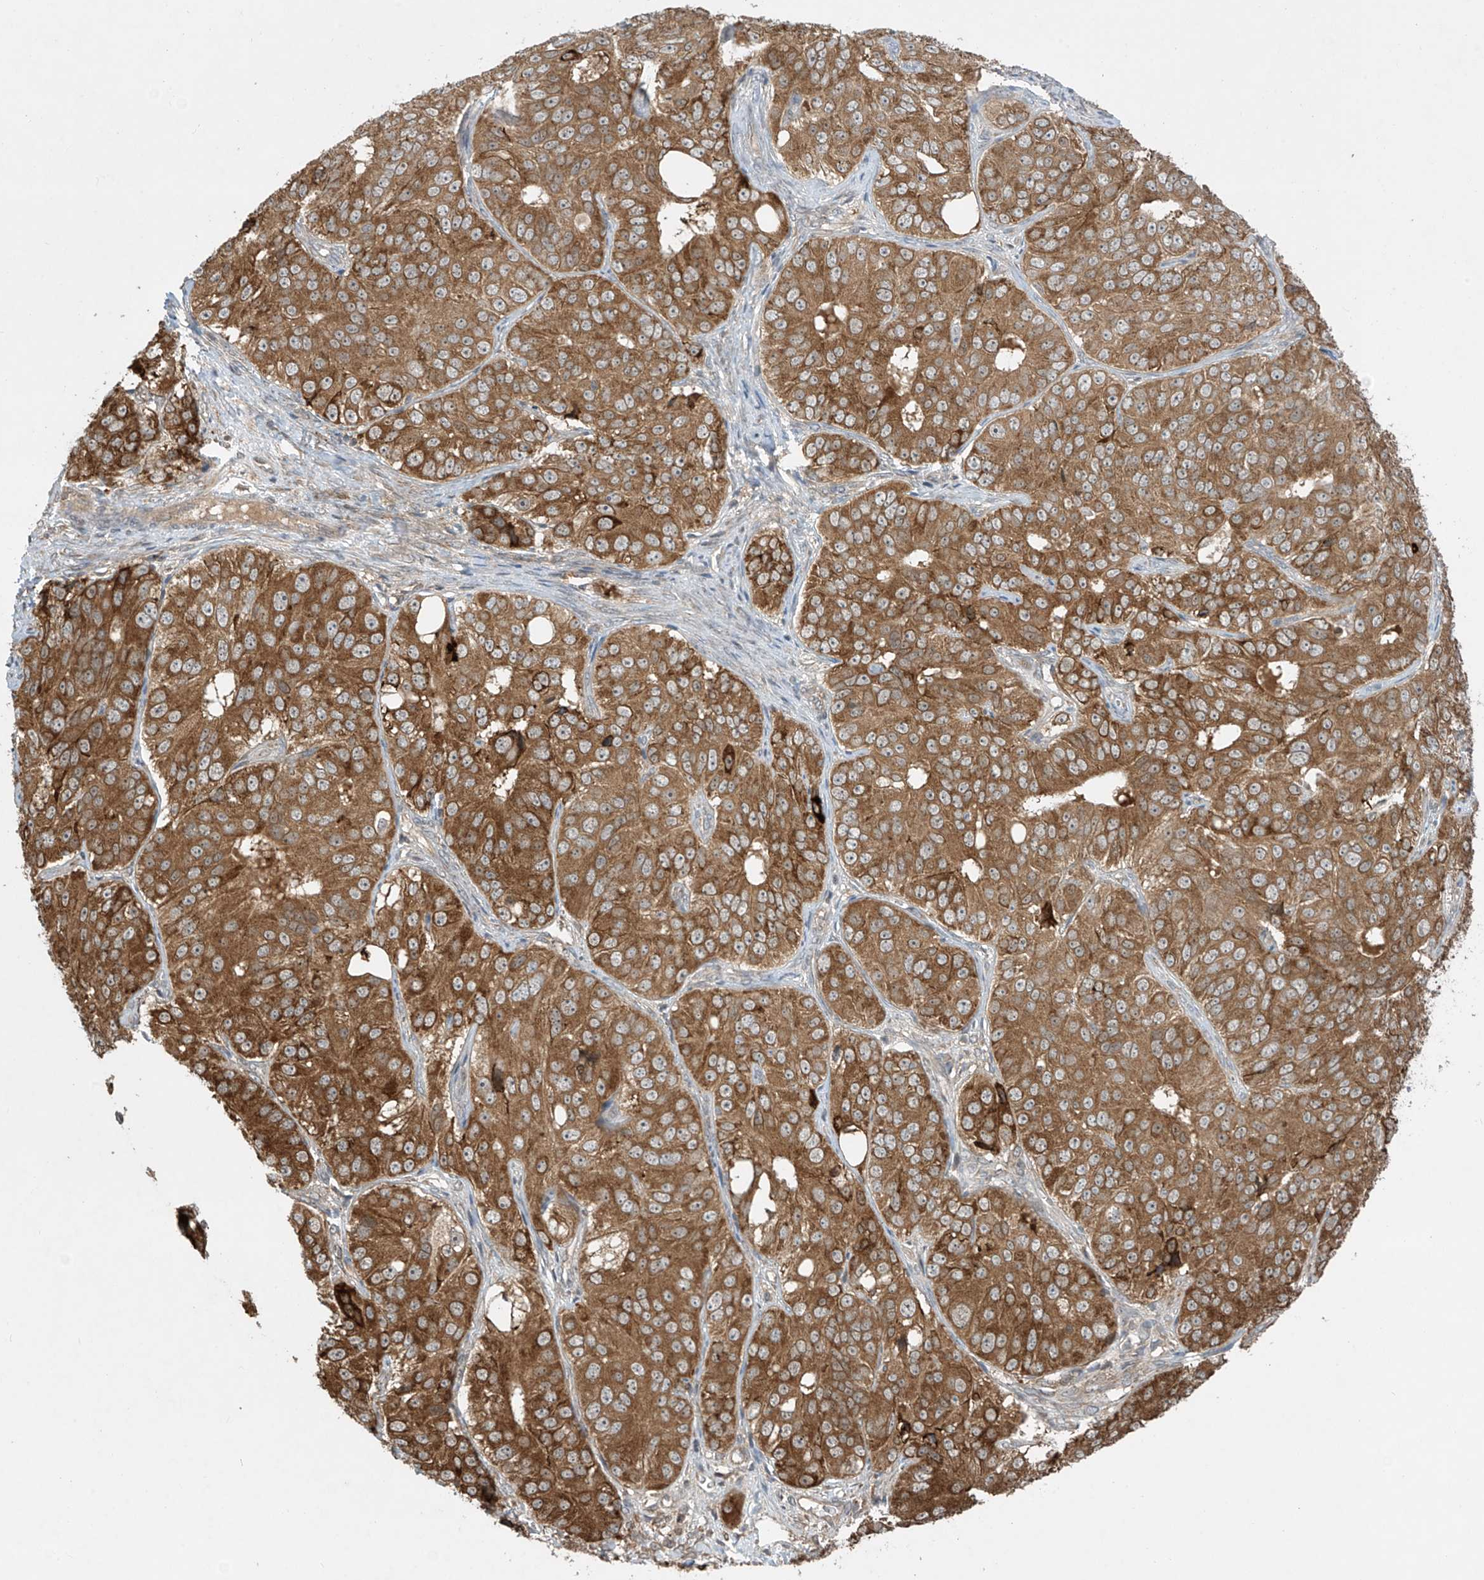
{"staining": {"intensity": "moderate", "quantity": ">75%", "location": "cytoplasmic/membranous"}, "tissue": "ovarian cancer", "cell_type": "Tumor cells", "image_type": "cancer", "snomed": [{"axis": "morphology", "description": "Carcinoma, endometroid"}, {"axis": "topography", "description": "Ovary"}], "caption": "A photomicrograph of human endometroid carcinoma (ovarian) stained for a protein displays moderate cytoplasmic/membranous brown staining in tumor cells. (Brightfield microscopy of DAB IHC at high magnification).", "gene": "PPAT", "patient": {"sex": "female", "age": 51}}